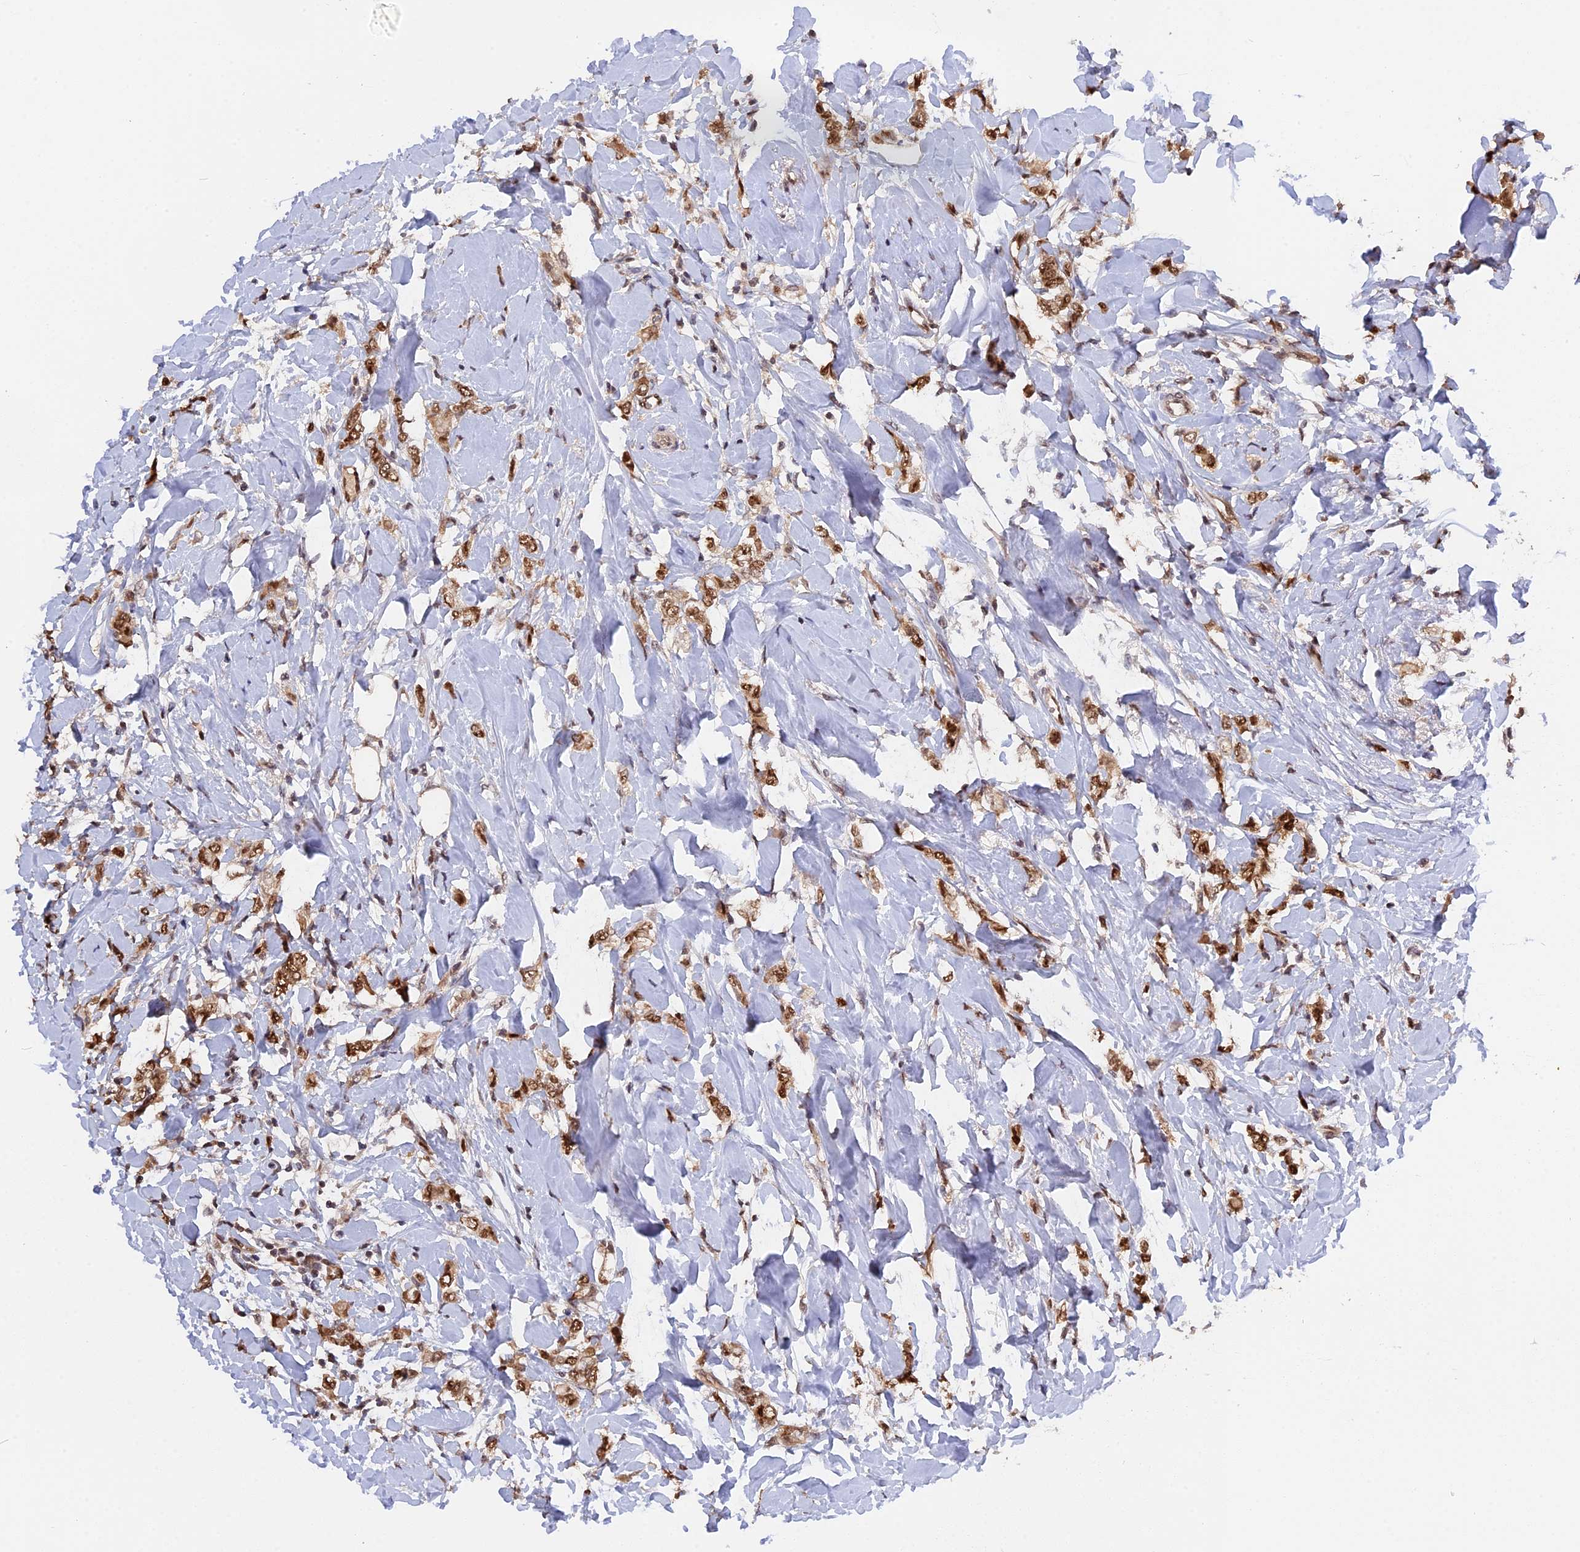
{"staining": {"intensity": "moderate", "quantity": ">75%", "location": "cytoplasmic/membranous,nuclear"}, "tissue": "breast cancer", "cell_type": "Tumor cells", "image_type": "cancer", "snomed": [{"axis": "morphology", "description": "Normal tissue, NOS"}, {"axis": "morphology", "description": "Lobular carcinoma"}, {"axis": "topography", "description": "Breast"}], "caption": "Breast cancer (lobular carcinoma) stained for a protein demonstrates moderate cytoplasmic/membranous and nuclear positivity in tumor cells.", "gene": "ZNF428", "patient": {"sex": "female", "age": 47}}